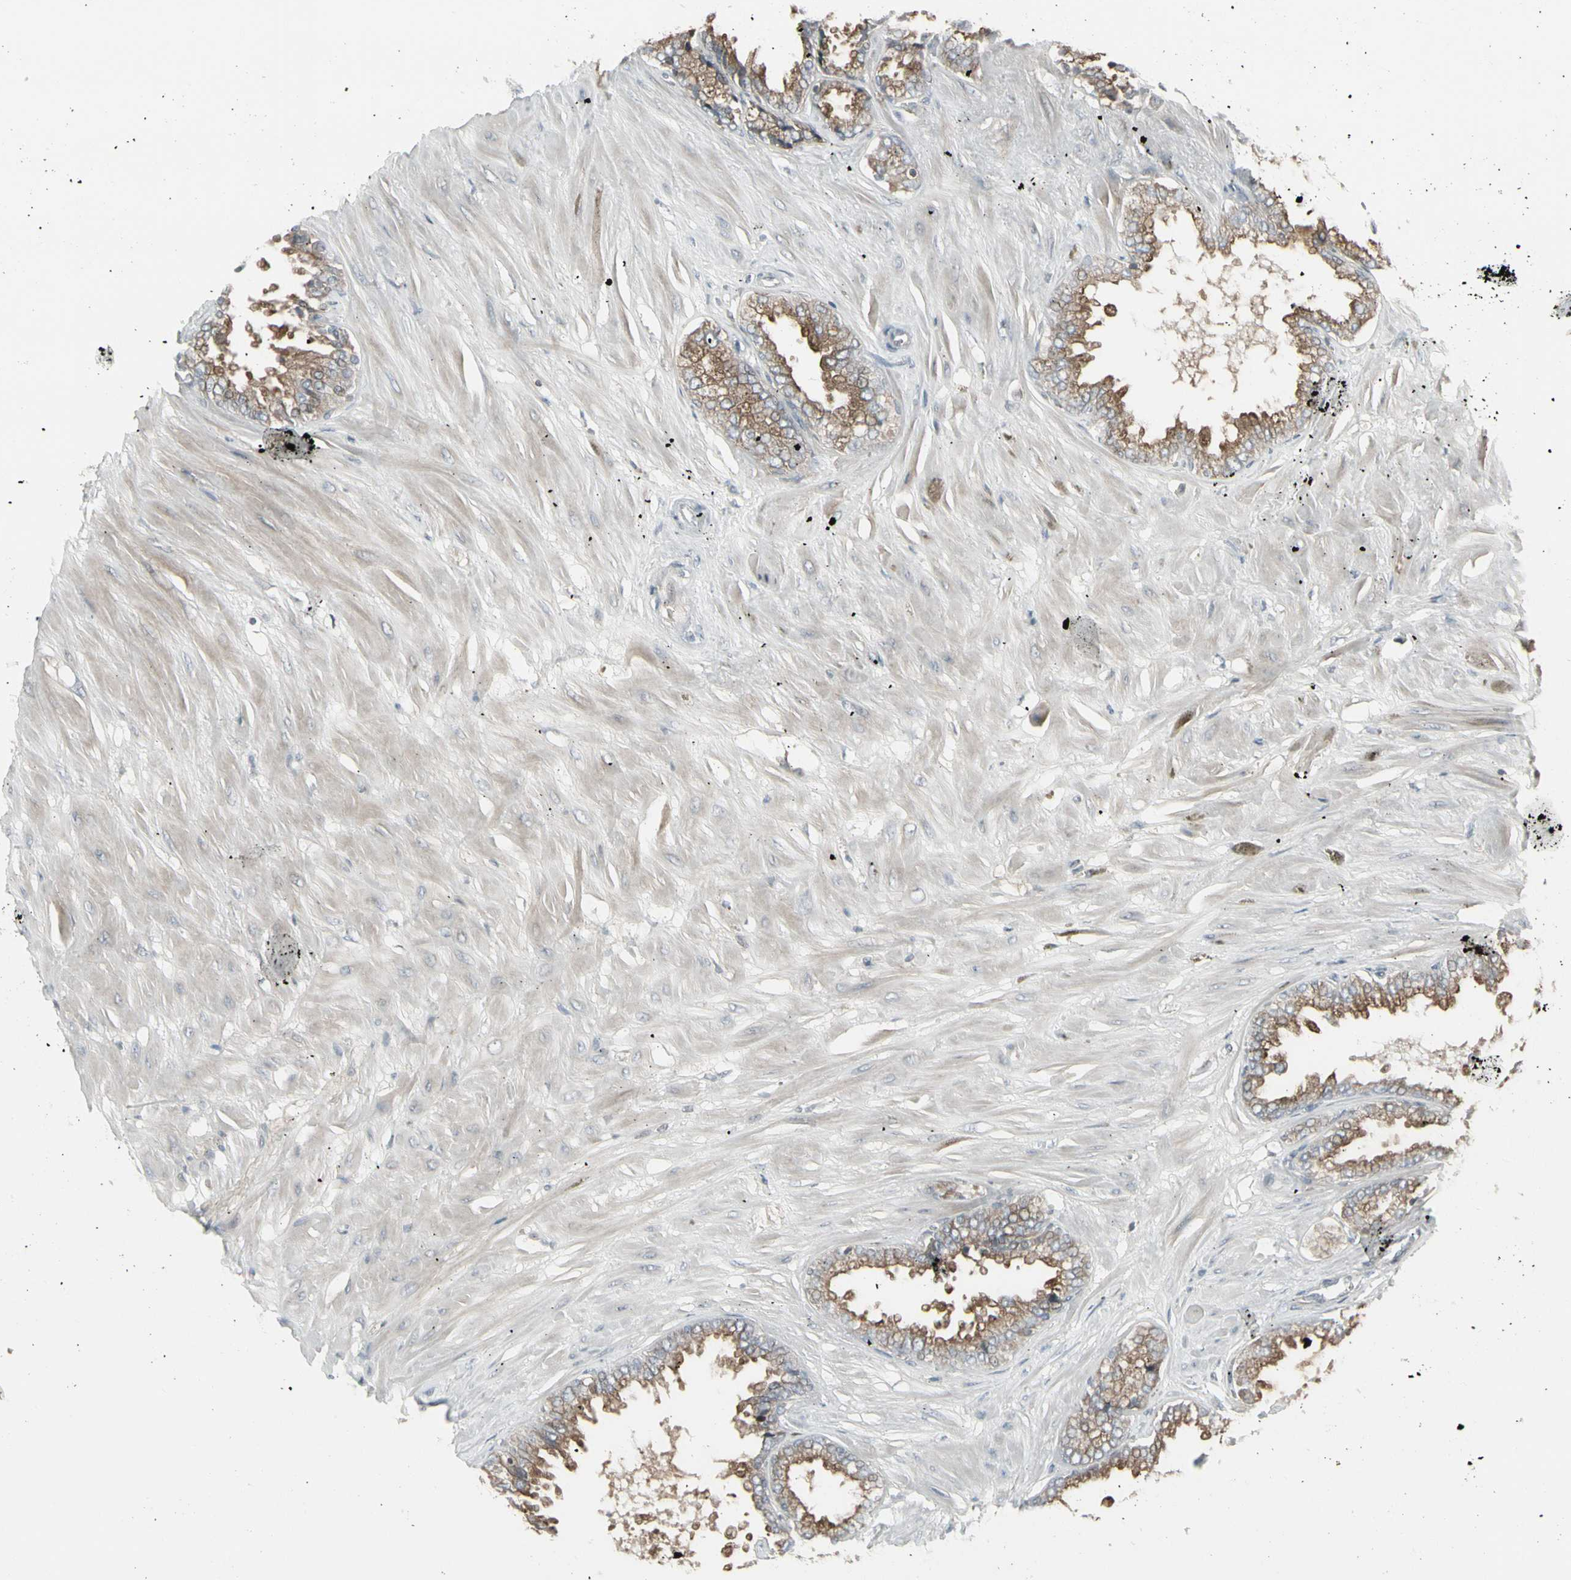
{"staining": {"intensity": "moderate", "quantity": "25%-75%", "location": "cytoplasmic/membranous"}, "tissue": "seminal vesicle", "cell_type": "Glandular cells", "image_type": "normal", "snomed": [{"axis": "morphology", "description": "Normal tissue, NOS"}, {"axis": "topography", "description": "Seminal veicle"}], "caption": "Seminal vesicle stained with a protein marker displays moderate staining in glandular cells.", "gene": "EPS15", "patient": {"sex": "male", "age": 46}}